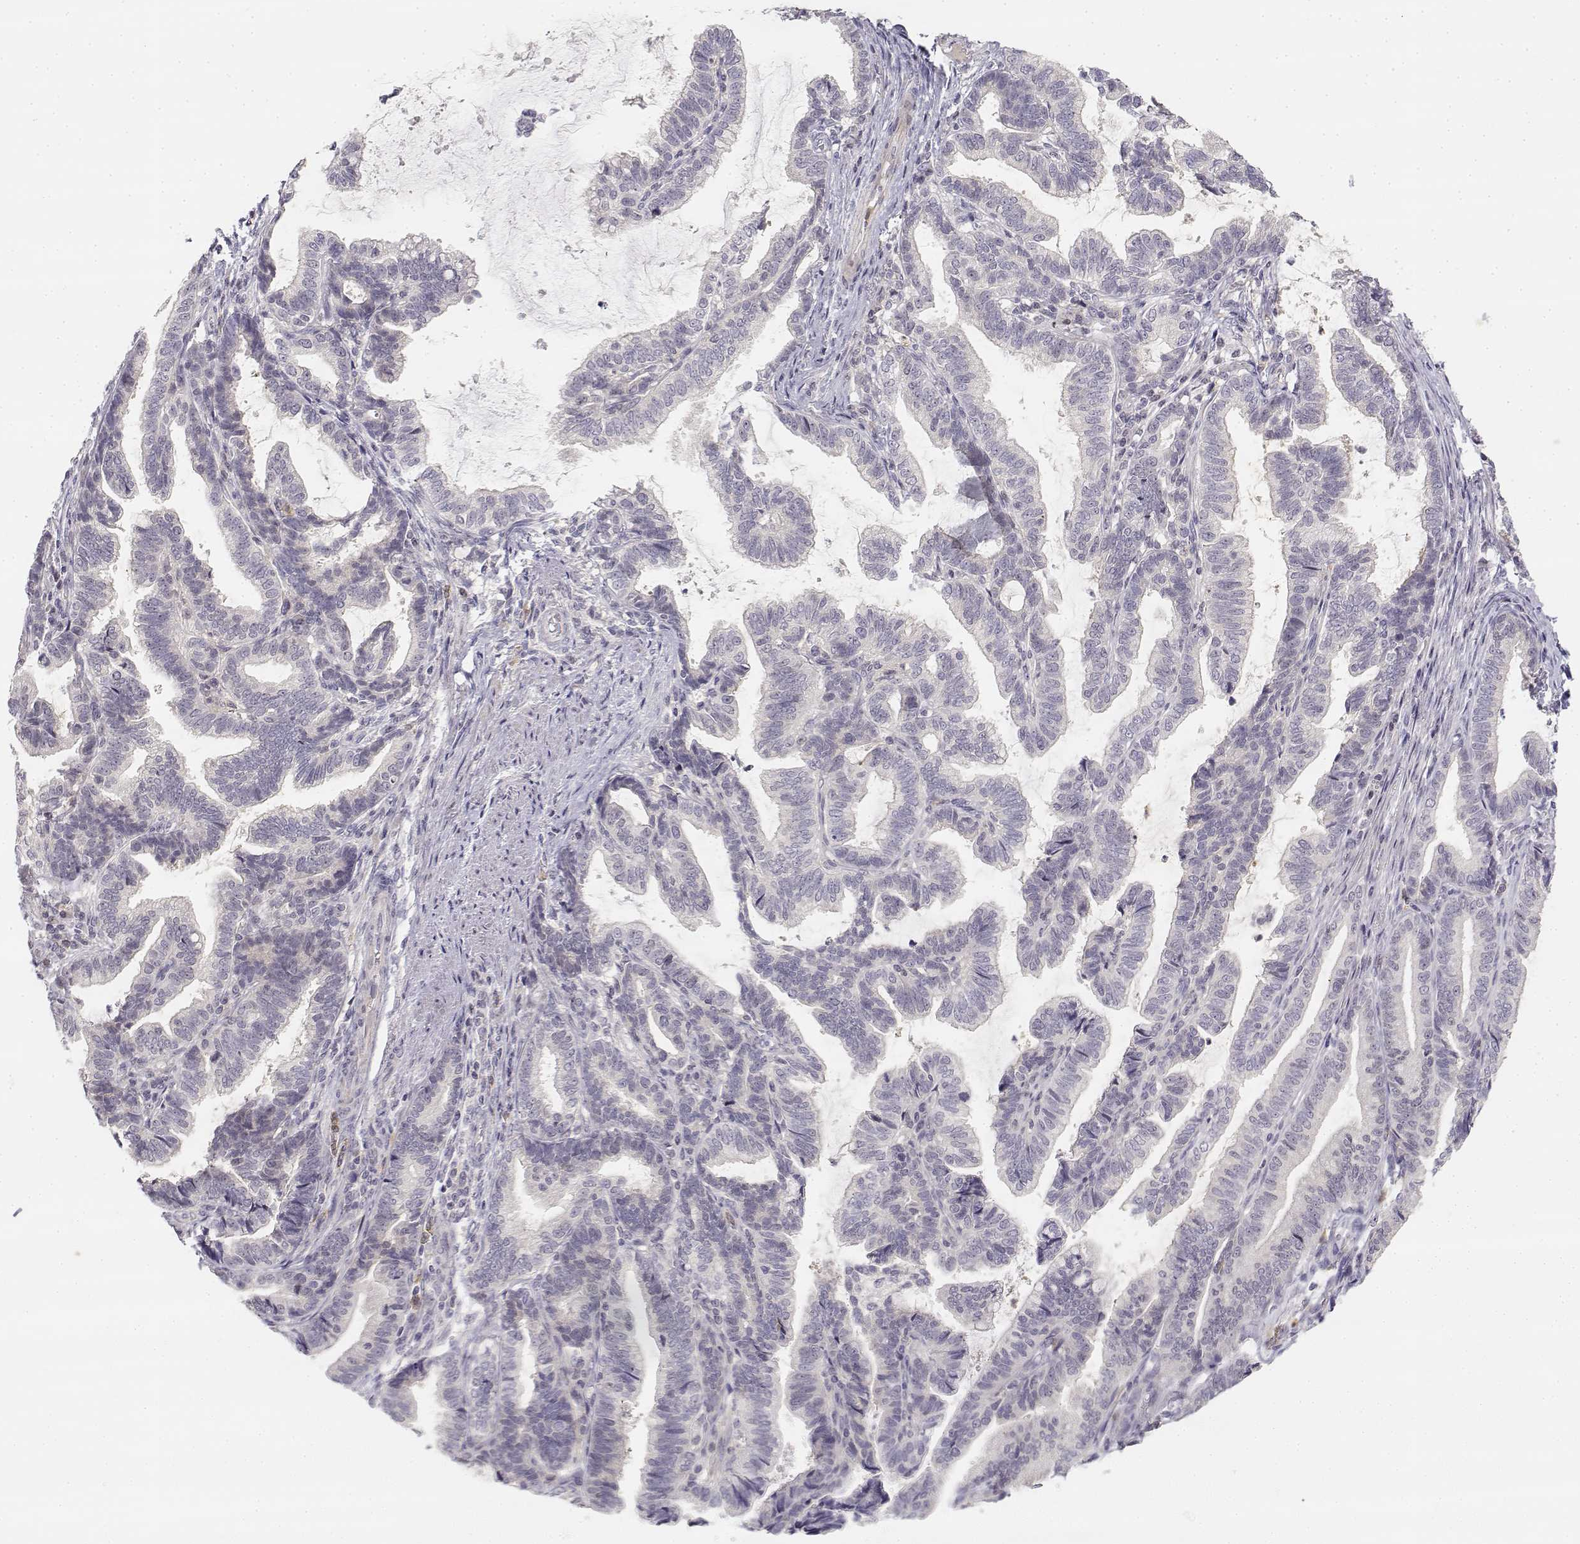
{"staining": {"intensity": "negative", "quantity": "none", "location": "none"}, "tissue": "stomach cancer", "cell_type": "Tumor cells", "image_type": "cancer", "snomed": [{"axis": "morphology", "description": "Adenocarcinoma, NOS"}, {"axis": "topography", "description": "Stomach"}], "caption": "Stomach adenocarcinoma stained for a protein using IHC demonstrates no staining tumor cells.", "gene": "GLIPR1L2", "patient": {"sex": "male", "age": 83}}